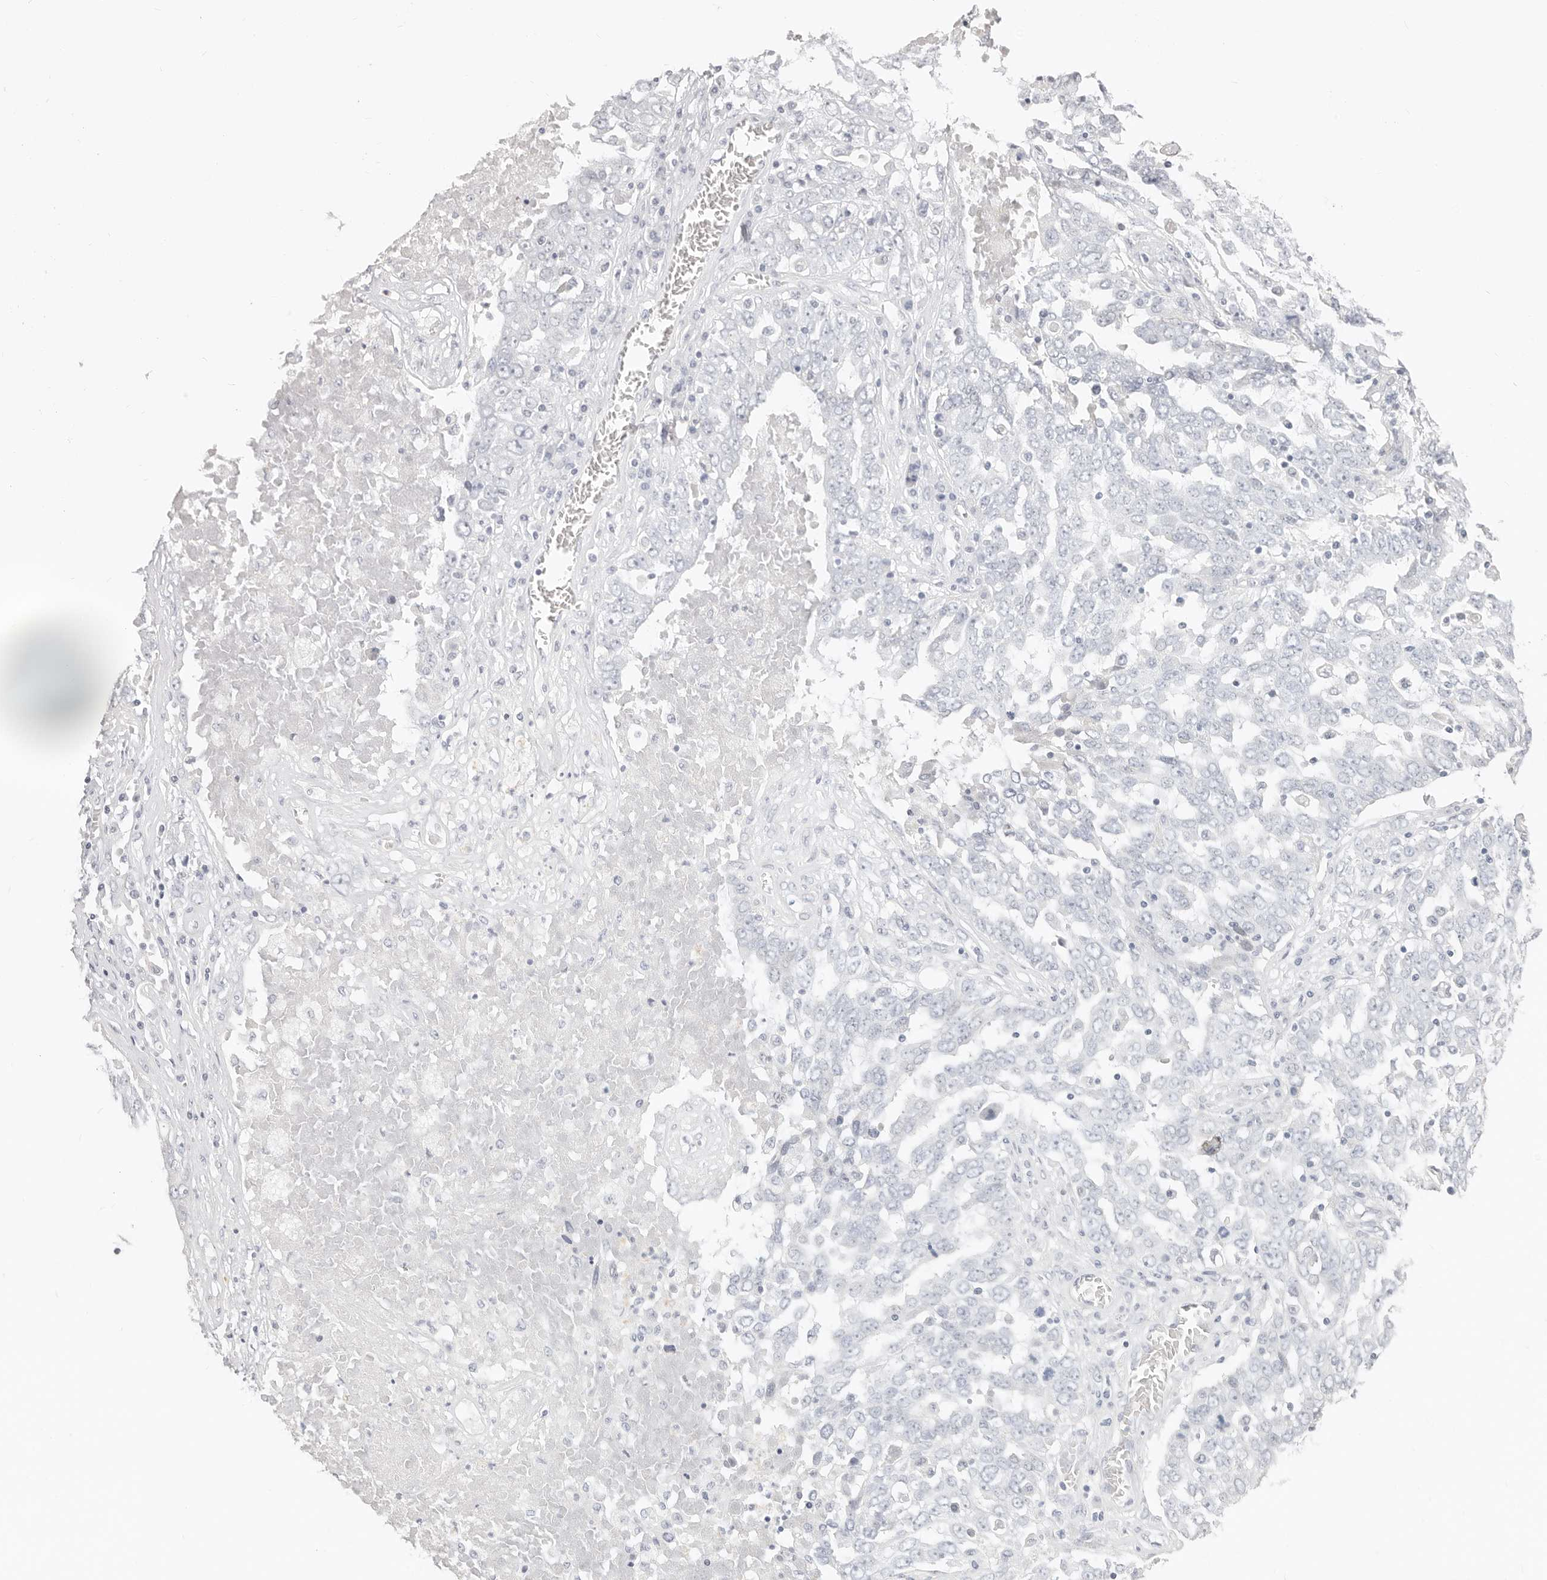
{"staining": {"intensity": "negative", "quantity": "none", "location": "none"}, "tissue": "ovarian cancer", "cell_type": "Tumor cells", "image_type": "cancer", "snomed": [{"axis": "morphology", "description": "Carcinoma, endometroid"}, {"axis": "topography", "description": "Ovary"}], "caption": "The histopathology image exhibits no significant positivity in tumor cells of endometroid carcinoma (ovarian).", "gene": "ASCL1", "patient": {"sex": "female", "age": 62}}